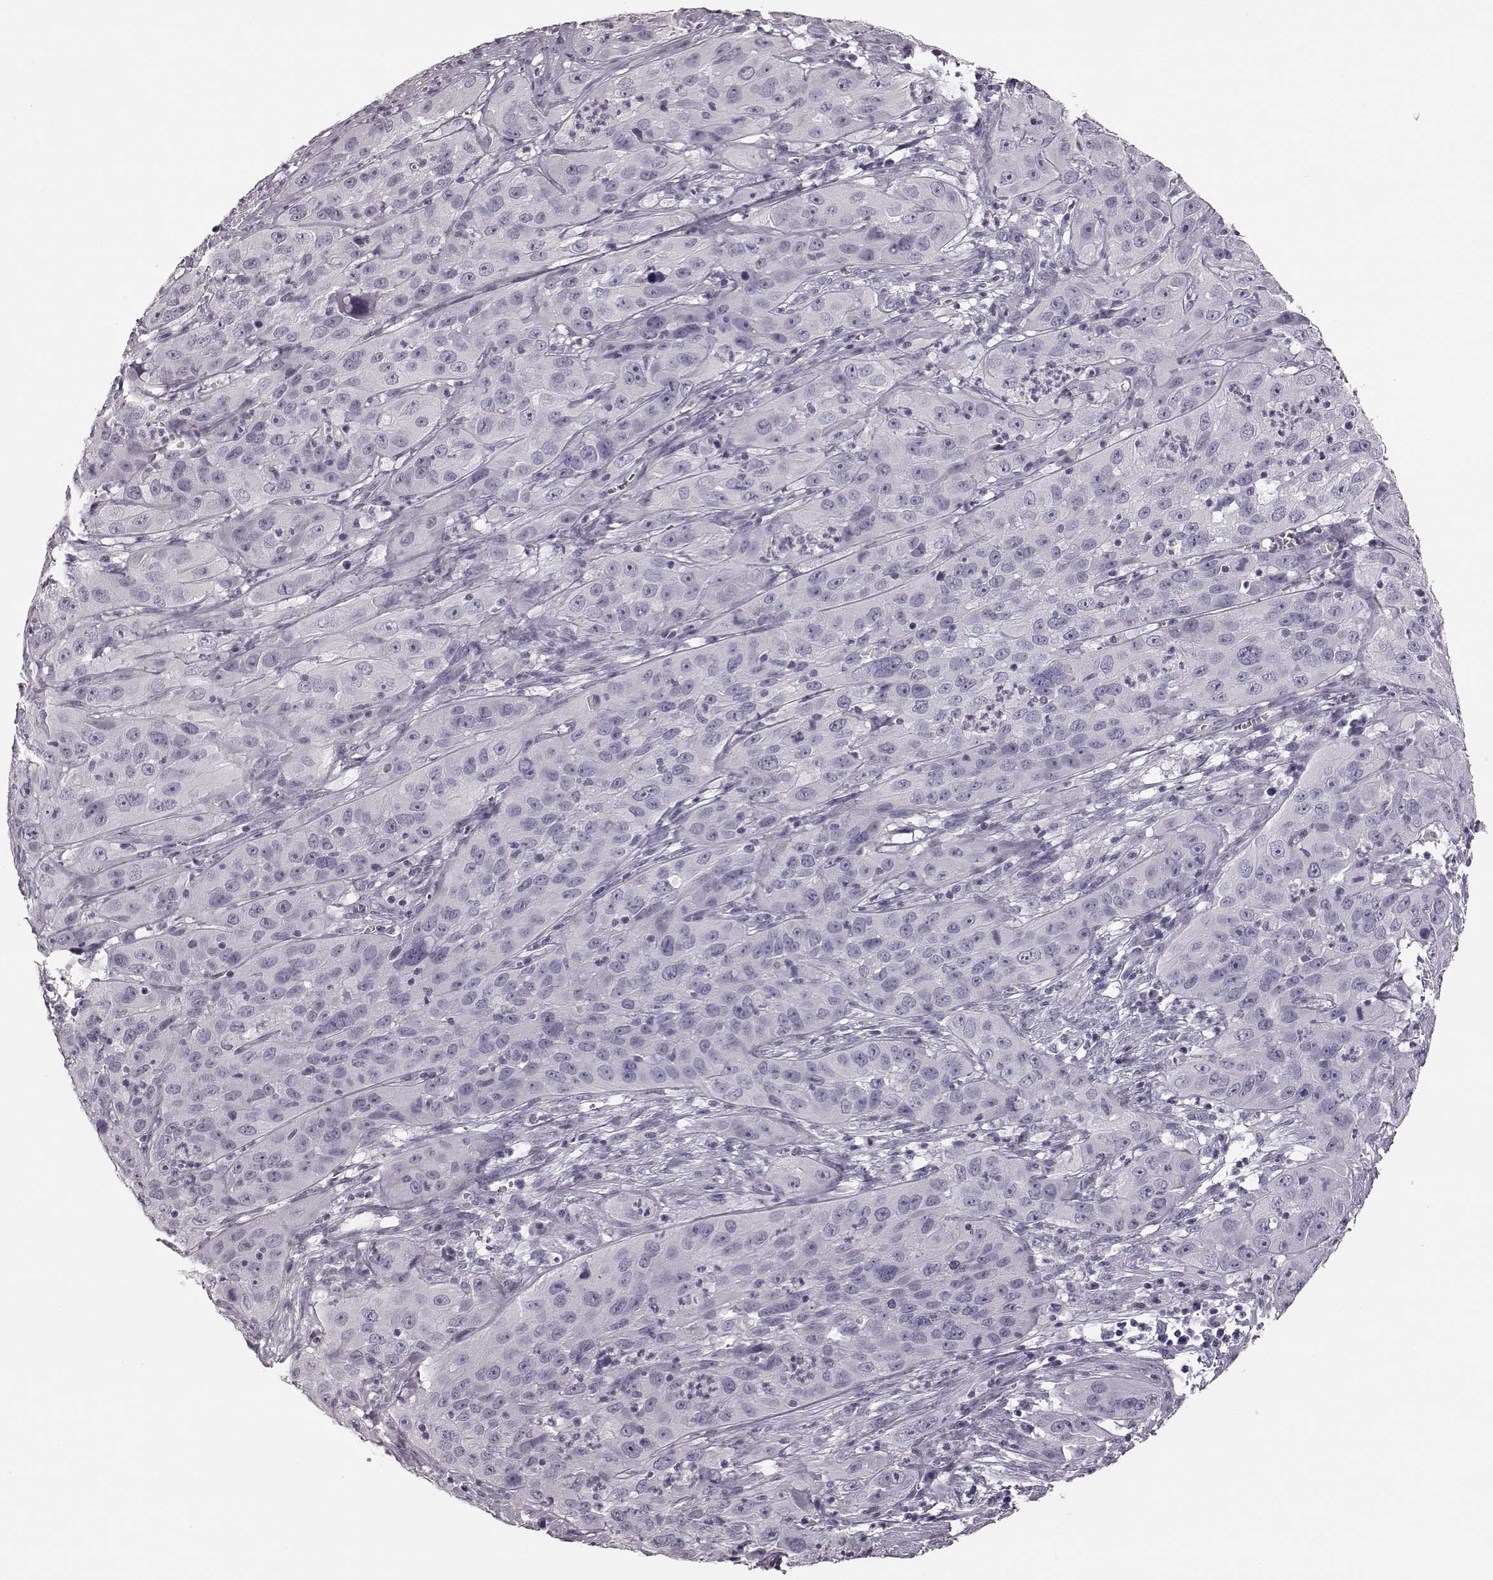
{"staining": {"intensity": "negative", "quantity": "none", "location": "none"}, "tissue": "cervical cancer", "cell_type": "Tumor cells", "image_type": "cancer", "snomed": [{"axis": "morphology", "description": "Squamous cell carcinoma, NOS"}, {"axis": "topography", "description": "Cervix"}], "caption": "A photomicrograph of cervical cancer stained for a protein reveals no brown staining in tumor cells. (Brightfield microscopy of DAB (3,3'-diaminobenzidine) immunohistochemistry at high magnification).", "gene": "ZNF433", "patient": {"sex": "female", "age": 32}}